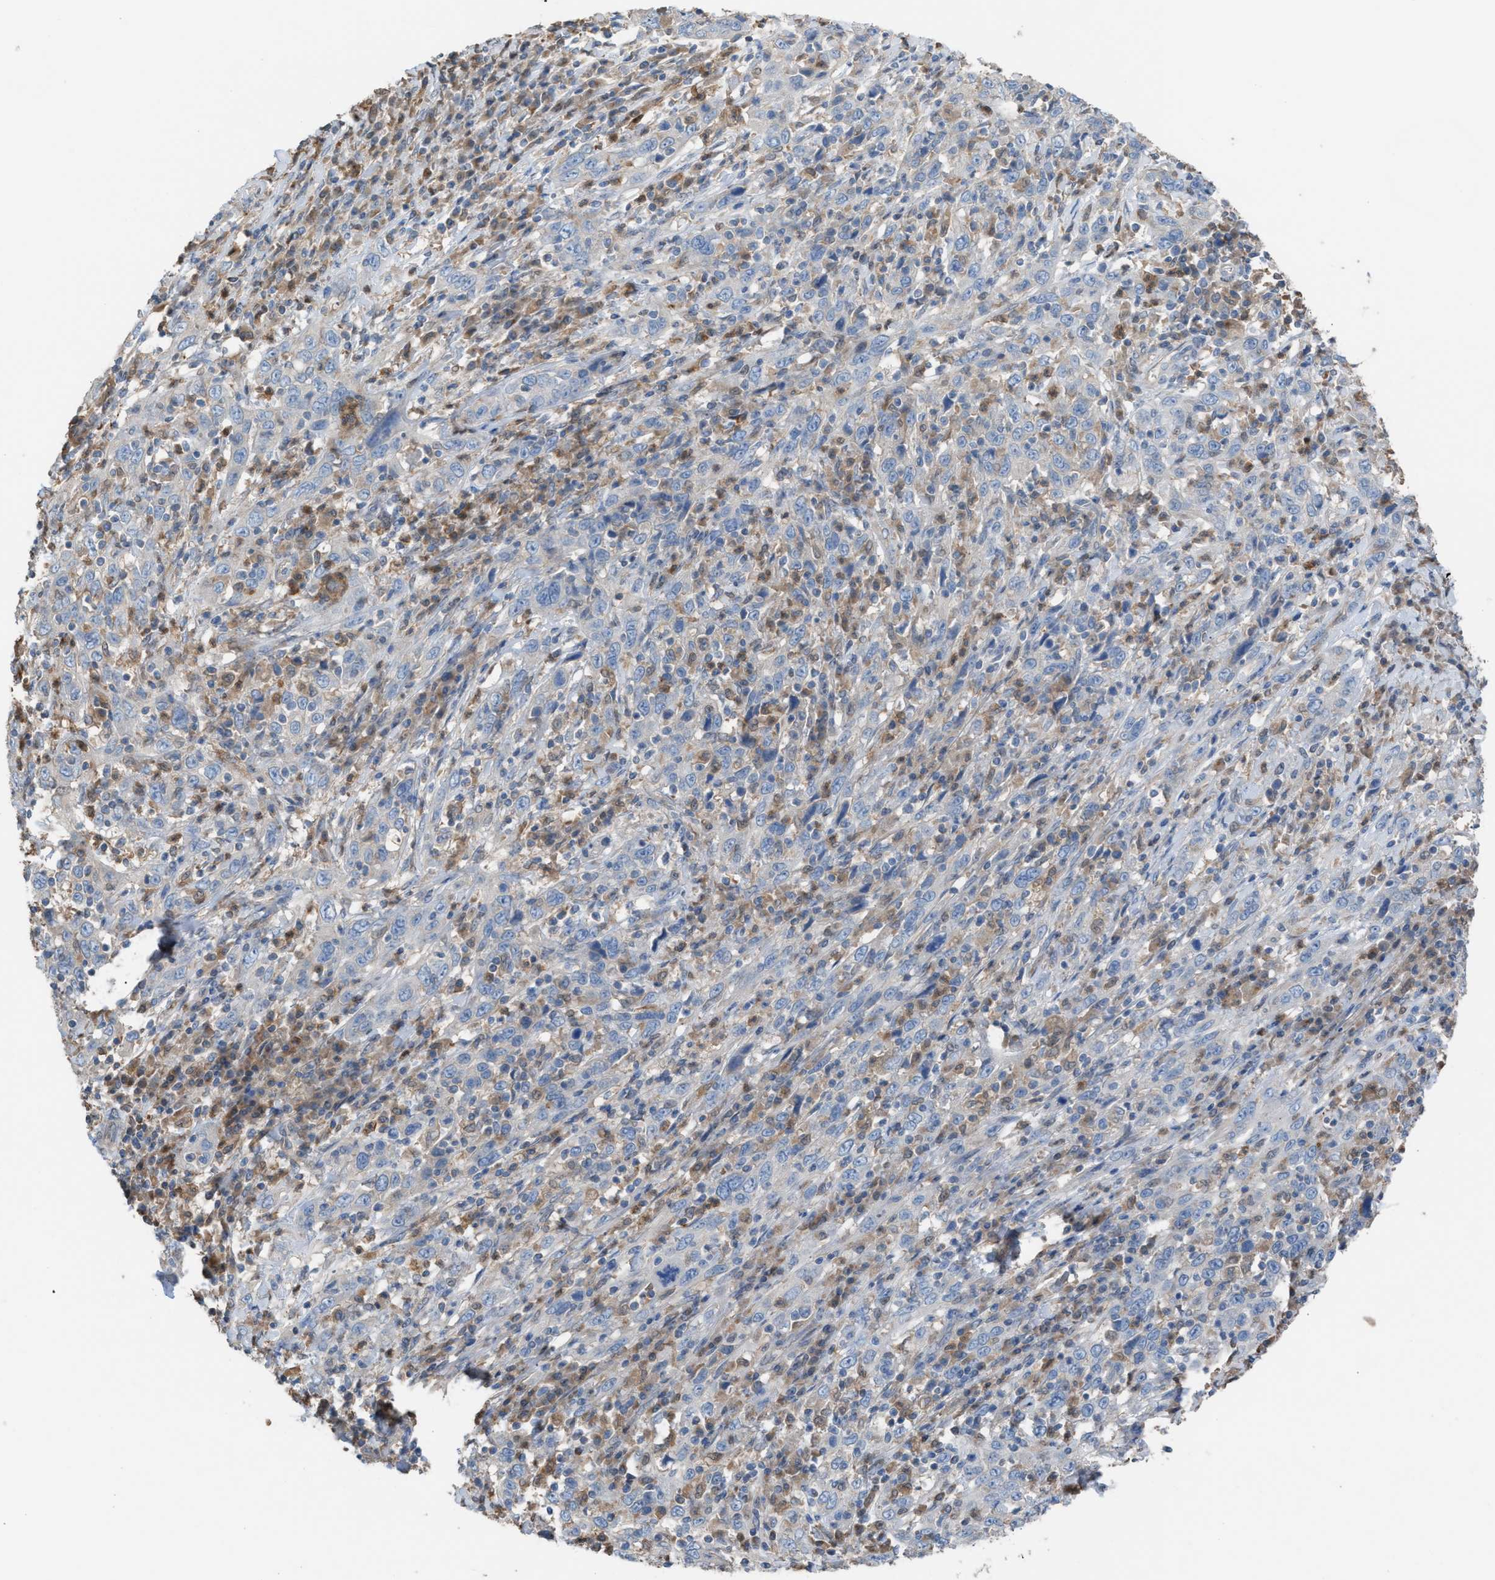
{"staining": {"intensity": "negative", "quantity": "none", "location": "none"}, "tissue": "cervical cancer", "cell_type": "Tumor cells", "image_type": "cancer", "snomed": [{"axis": "morphology", "description": "Squamous cell carcinoma, NOS"}, {"axis": "topography", "description": "Cervix"}], "caption": "Immunohistochemistry photomicrograph of neoplastic tissue: cervical cancer stained with DAB exhibits no significant protein positivity in tumor cells.", "gene": "NQO2", "patient": {"sex": "female", "age": 46}}